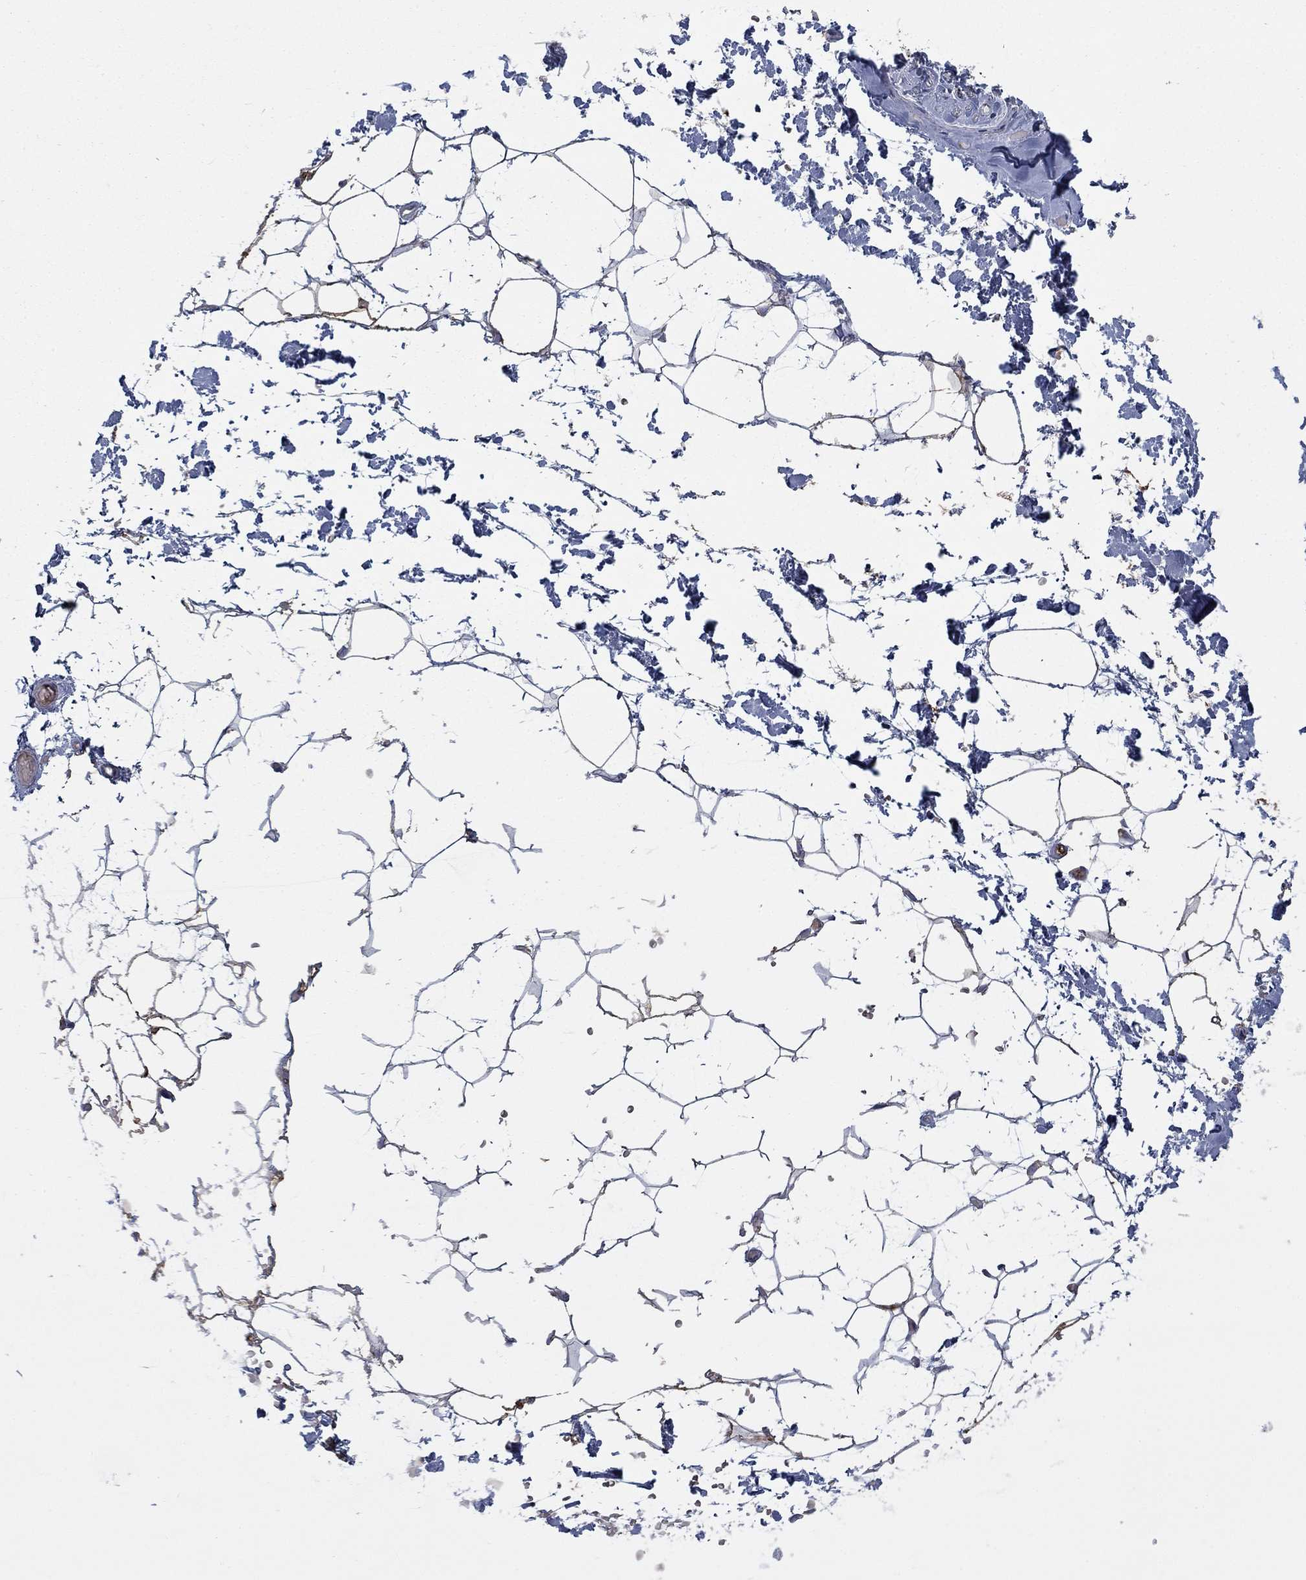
{"staining": {"intensity": "moderate", "quantity": "<25%", "location": "cytoplasmic/membranous"}, "tissue": "adipose tissue", "cell_type": "Adipocytes", "image_type": "normal", "snomed": [{"axis": "morphology", "description": "Normal tissue, NOS"}, {"axis": "topography", "description": "Skin"}, {"axis": "topography", "description": "Peripheral nerve tissue"}], "caption": "Adipose tissue stained with a brown dye reveals moderate cytoplasmic/membranous positive positivity in approximately <25% of adipocytes.", "gene": "APOC3", "patient": {"sex": "female", "age": 56}}